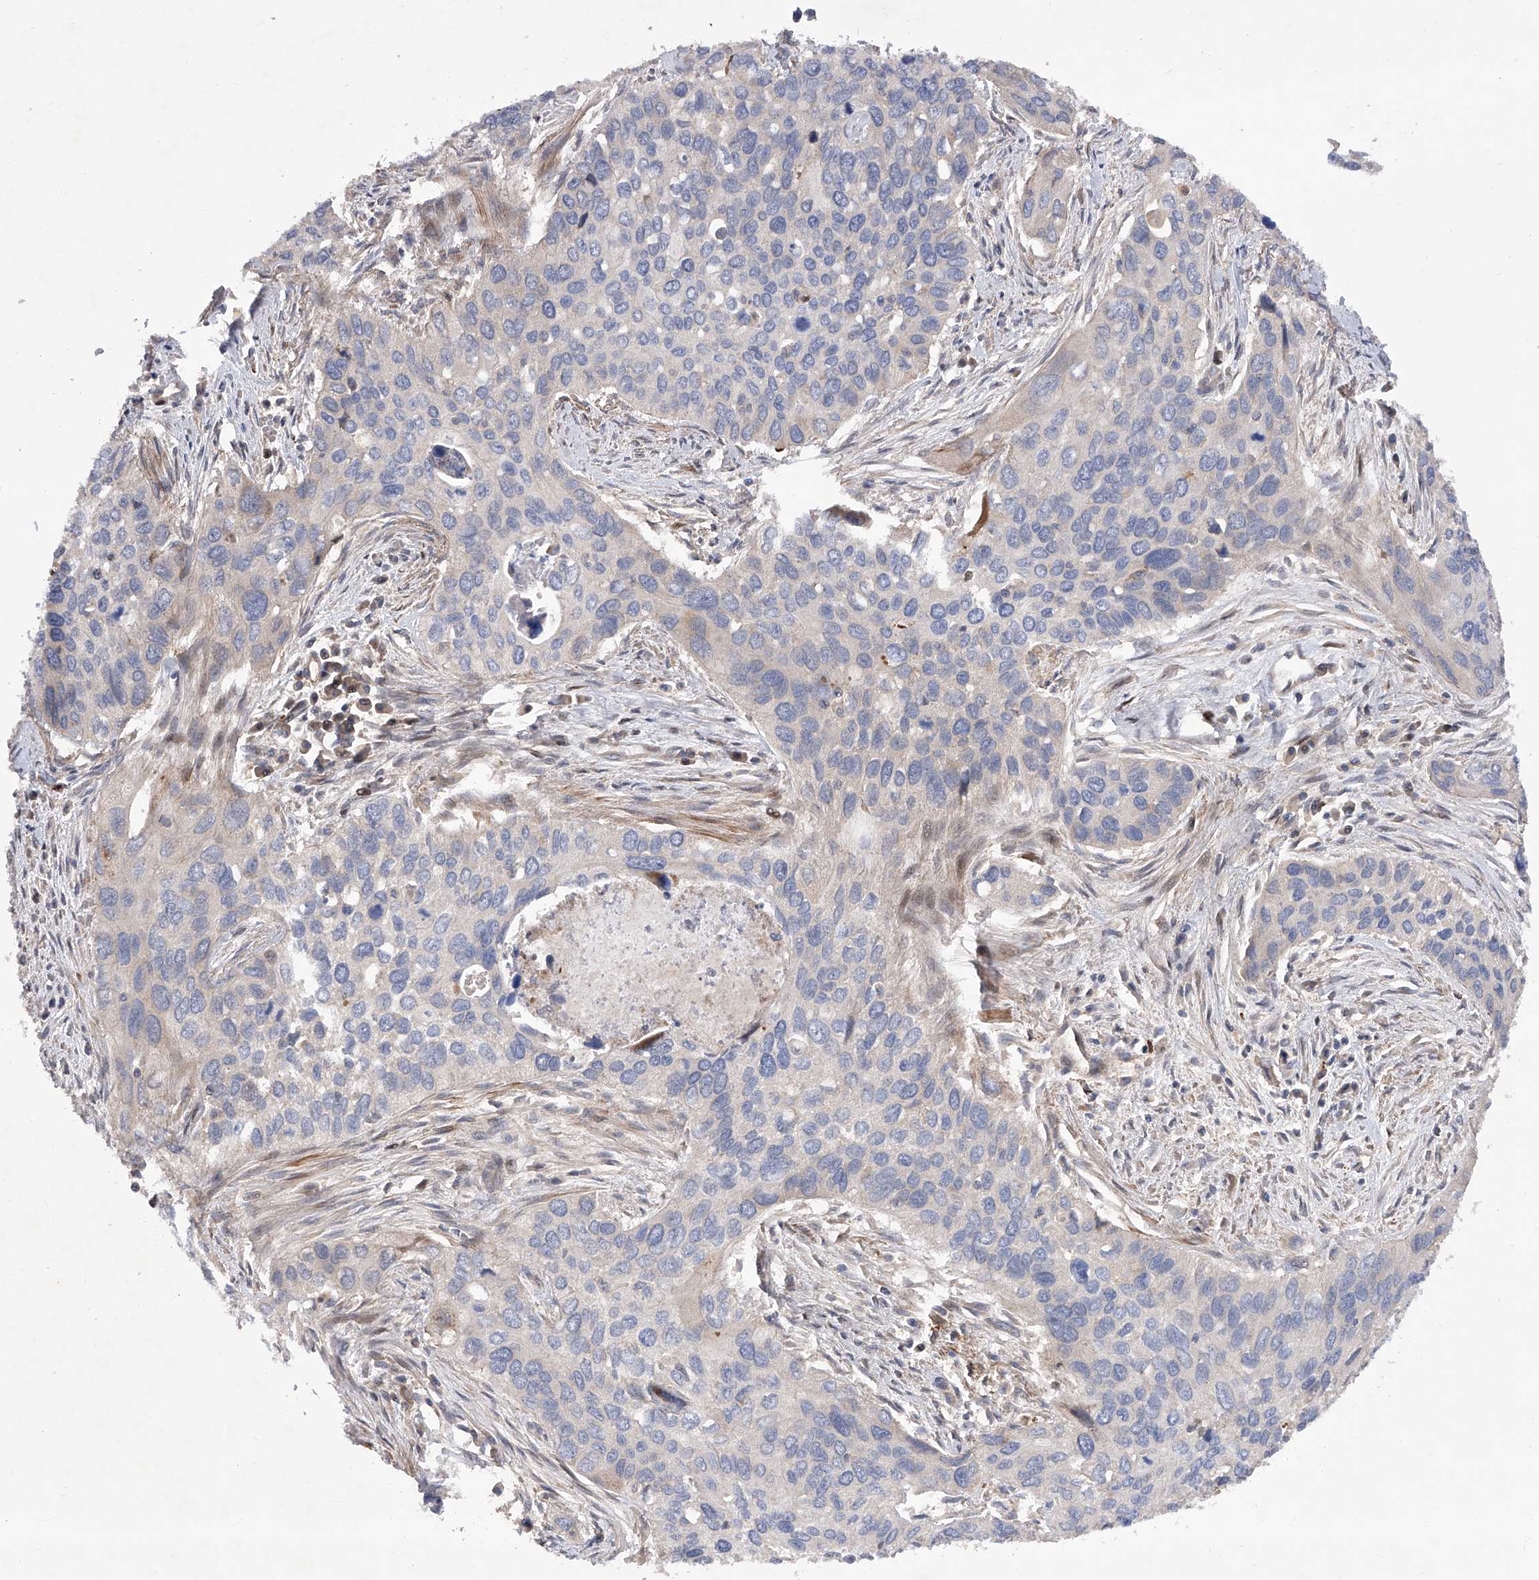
{"staining": {"intensity": "negative", "quantity": "none", "location": "none"}, "tissue": "cervical cancer", "cell_type": "Tumor cells", "image_type": "cancer", "snomed": [{"axis": "morphology", "description": "Squamous cell carcinoma, NOS"}, {"axis": "topography", "description": "Cervix"}], "caption": "A high-resolution micrograph shows immunohistochemistry staining of cervical squamous cell carcinoma, which exhibits no significant expression in tumor cells.", "gene": "PDSS2", "patient": {"sex": "female", "age": 55}}